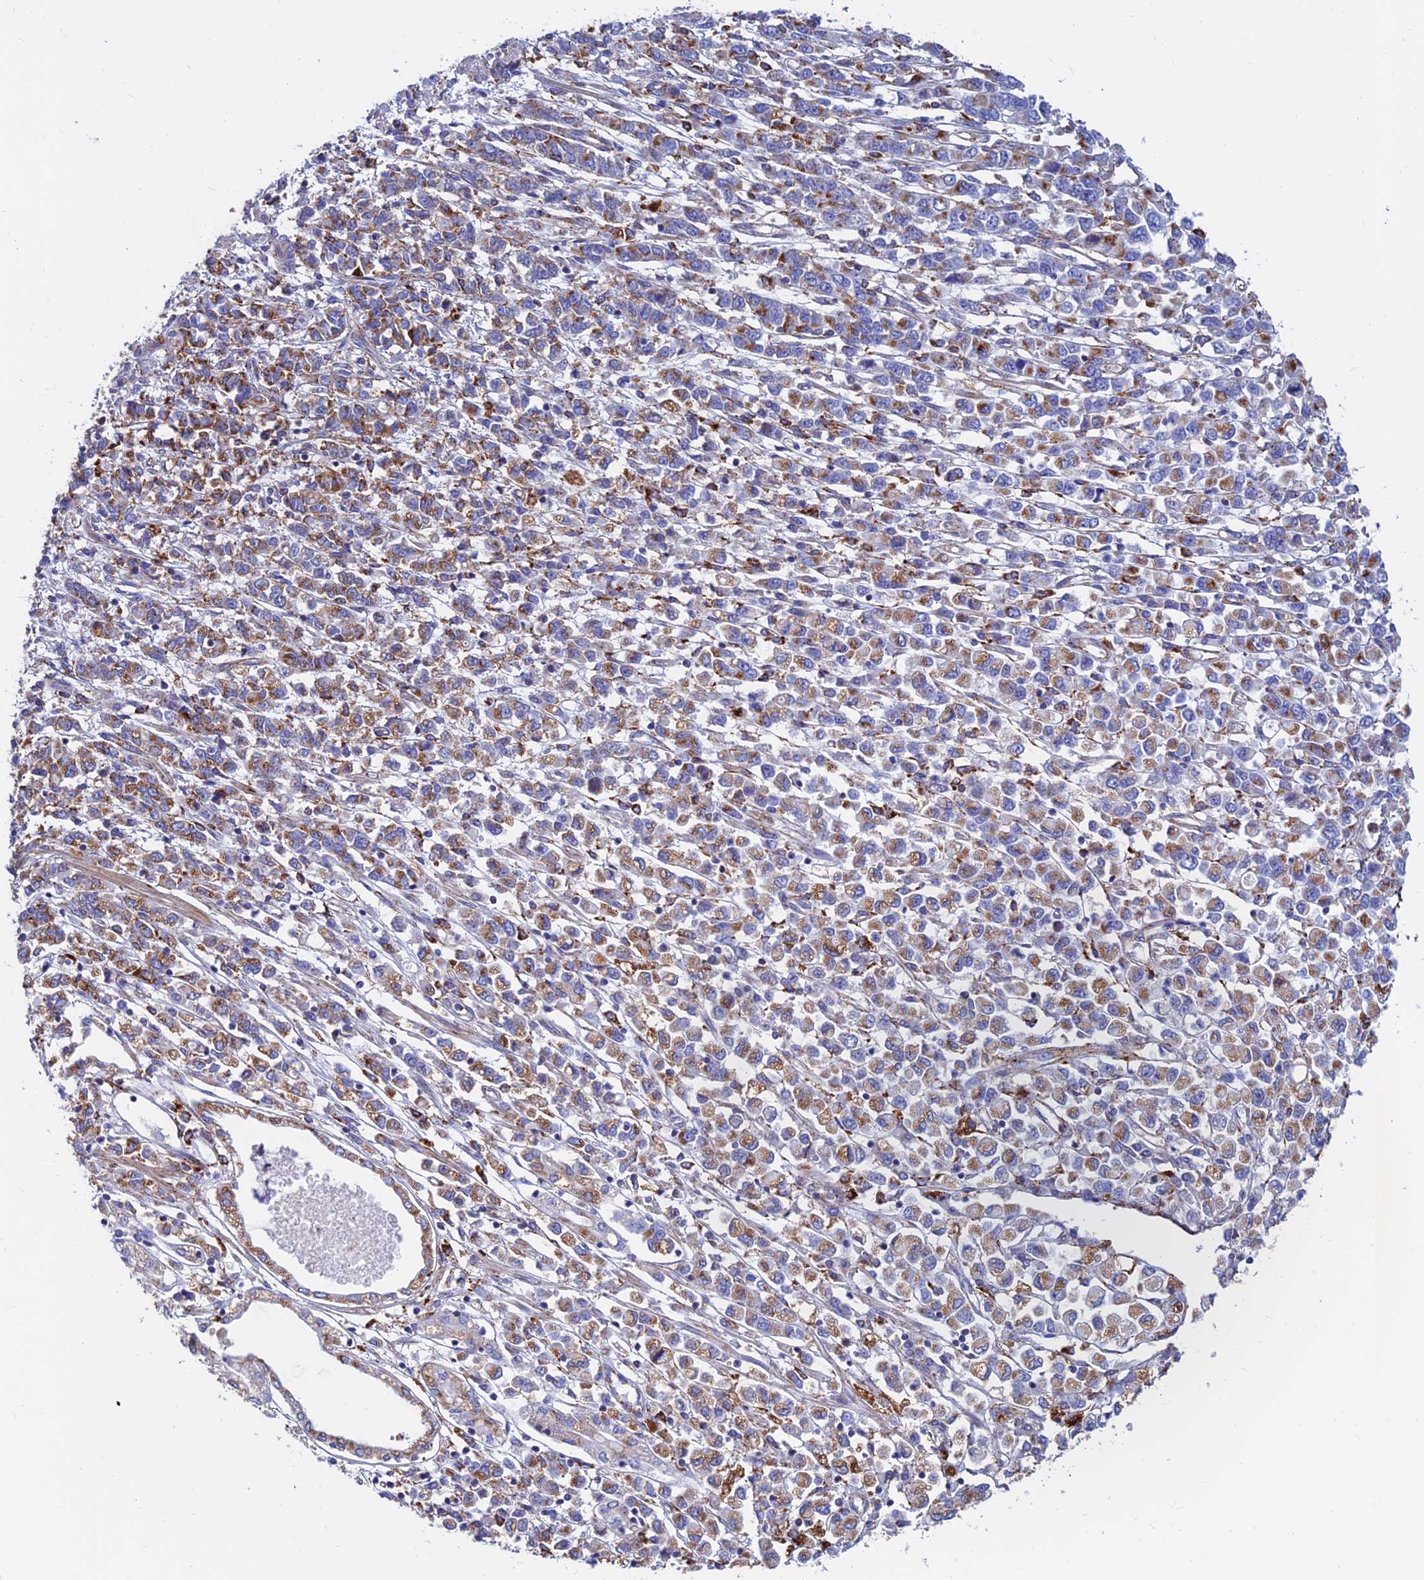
{"staining": {"intensity": "moderate", "quantity": ">75%", "location": "cytoplasmic/membranous"}, "tissue": "stomach cancer", "cell_type": "Tumor cells", "image_type": "cancer", "snomed": [{"axis": "morphology", "description": "Adenocarcinoma, NOS"}, {"axis": "topography", "description": "Stomach"}], "caption": "Stomach cancer stained with immunohistochemistry shows moderate cytoplasmic/membranous expression in about >75% of tumor cells.", "gene": "SPNS1", "patient": {"sex": "female", "age": 76}}